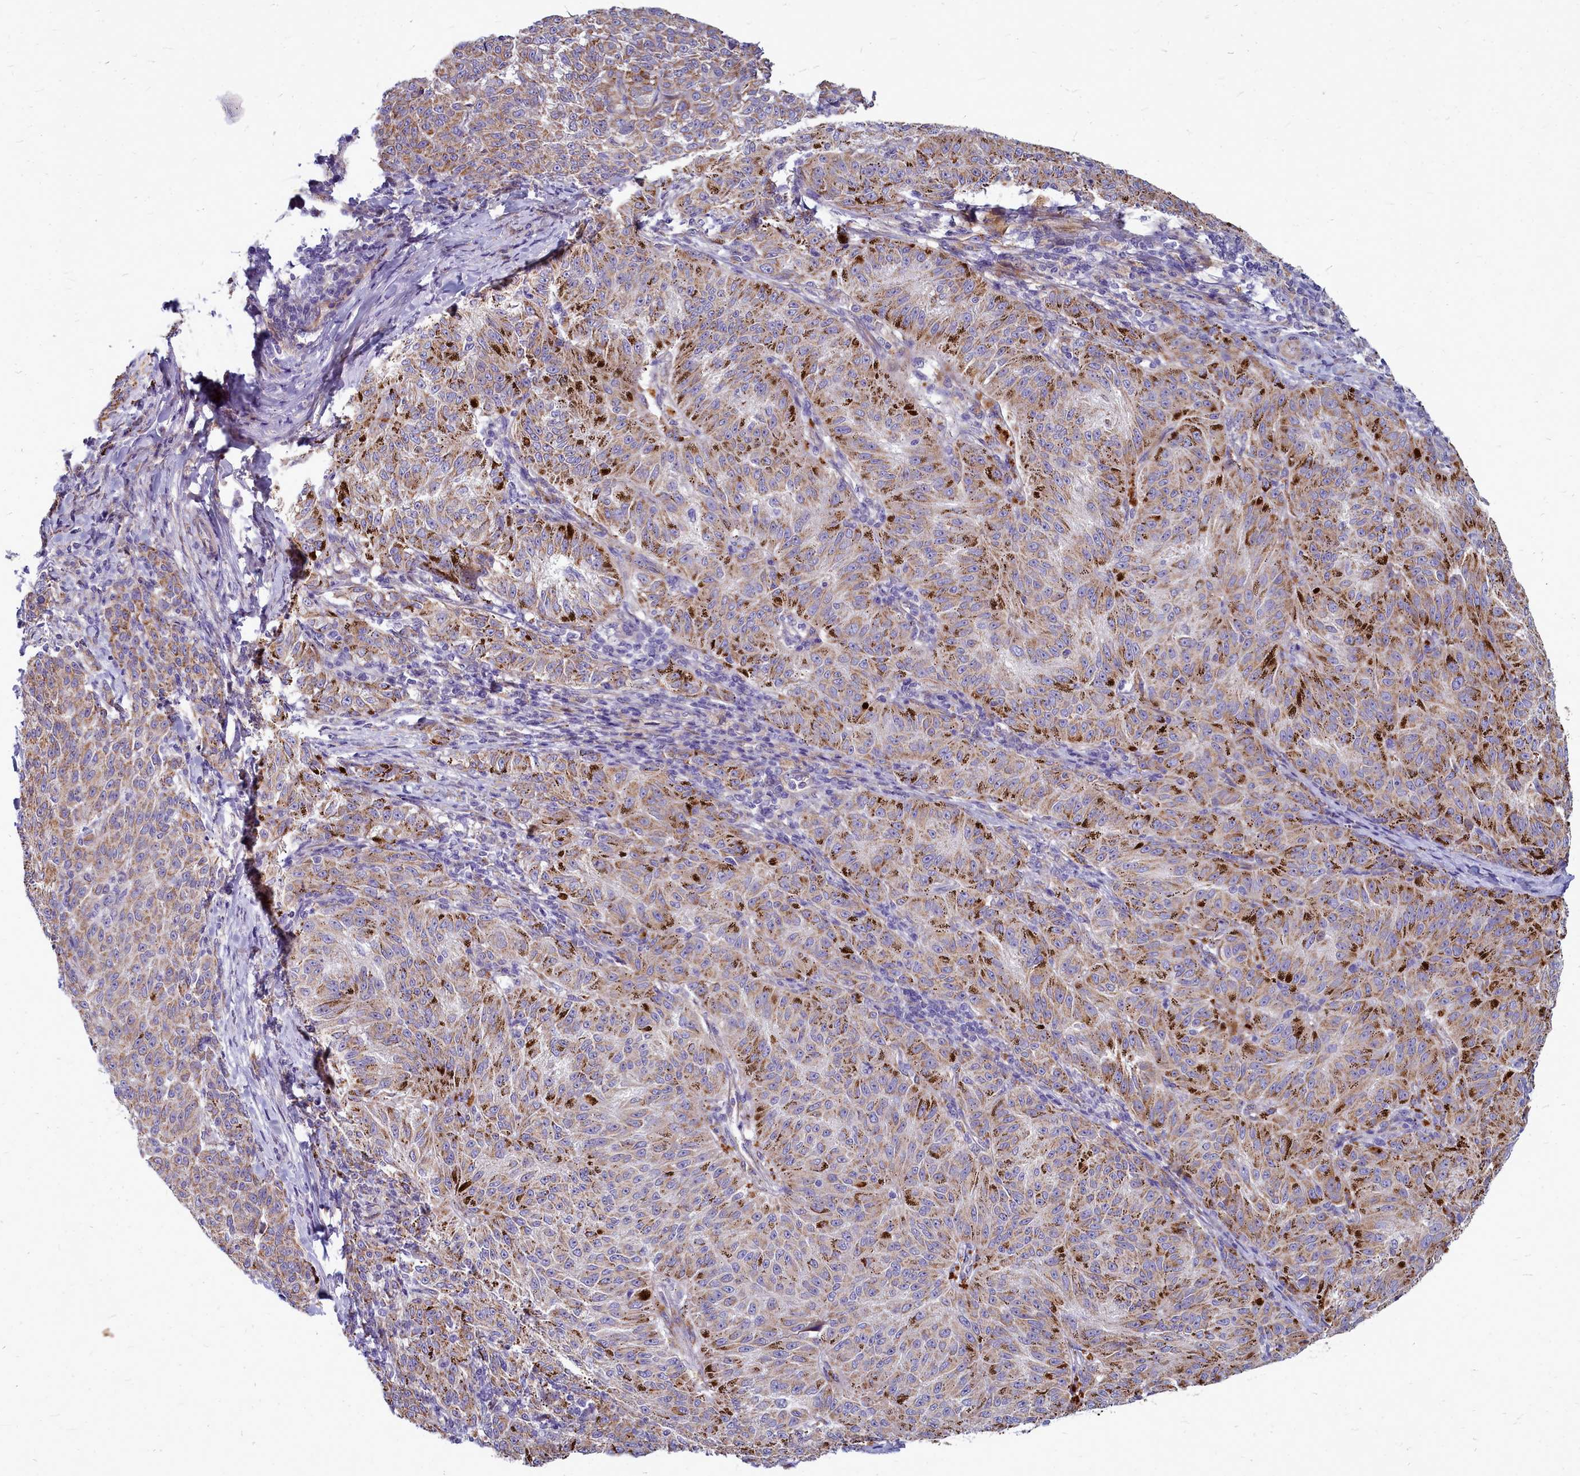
{"staining": {"intensity": "moderate", "quantity": ">75%", "location": "cytoplasmic/membranous"}, "tissue": "melanoma", "cell_type": "Tumor cells", "image_type": "cancer", "snomed": [{"axis": "morphology", "description": "Malignant melanoma, NOS"}, {"axis": "topography", "description": "Skin"}], "caption": "Immunohistochemical staining of malignant melanoma demonstrates medium levels of moderate cytoplasmic/membranous protein positivity in about >75% of tumor cells.", "gene": "SMPD4", "patient": {"sex": "female", "age": 72}}